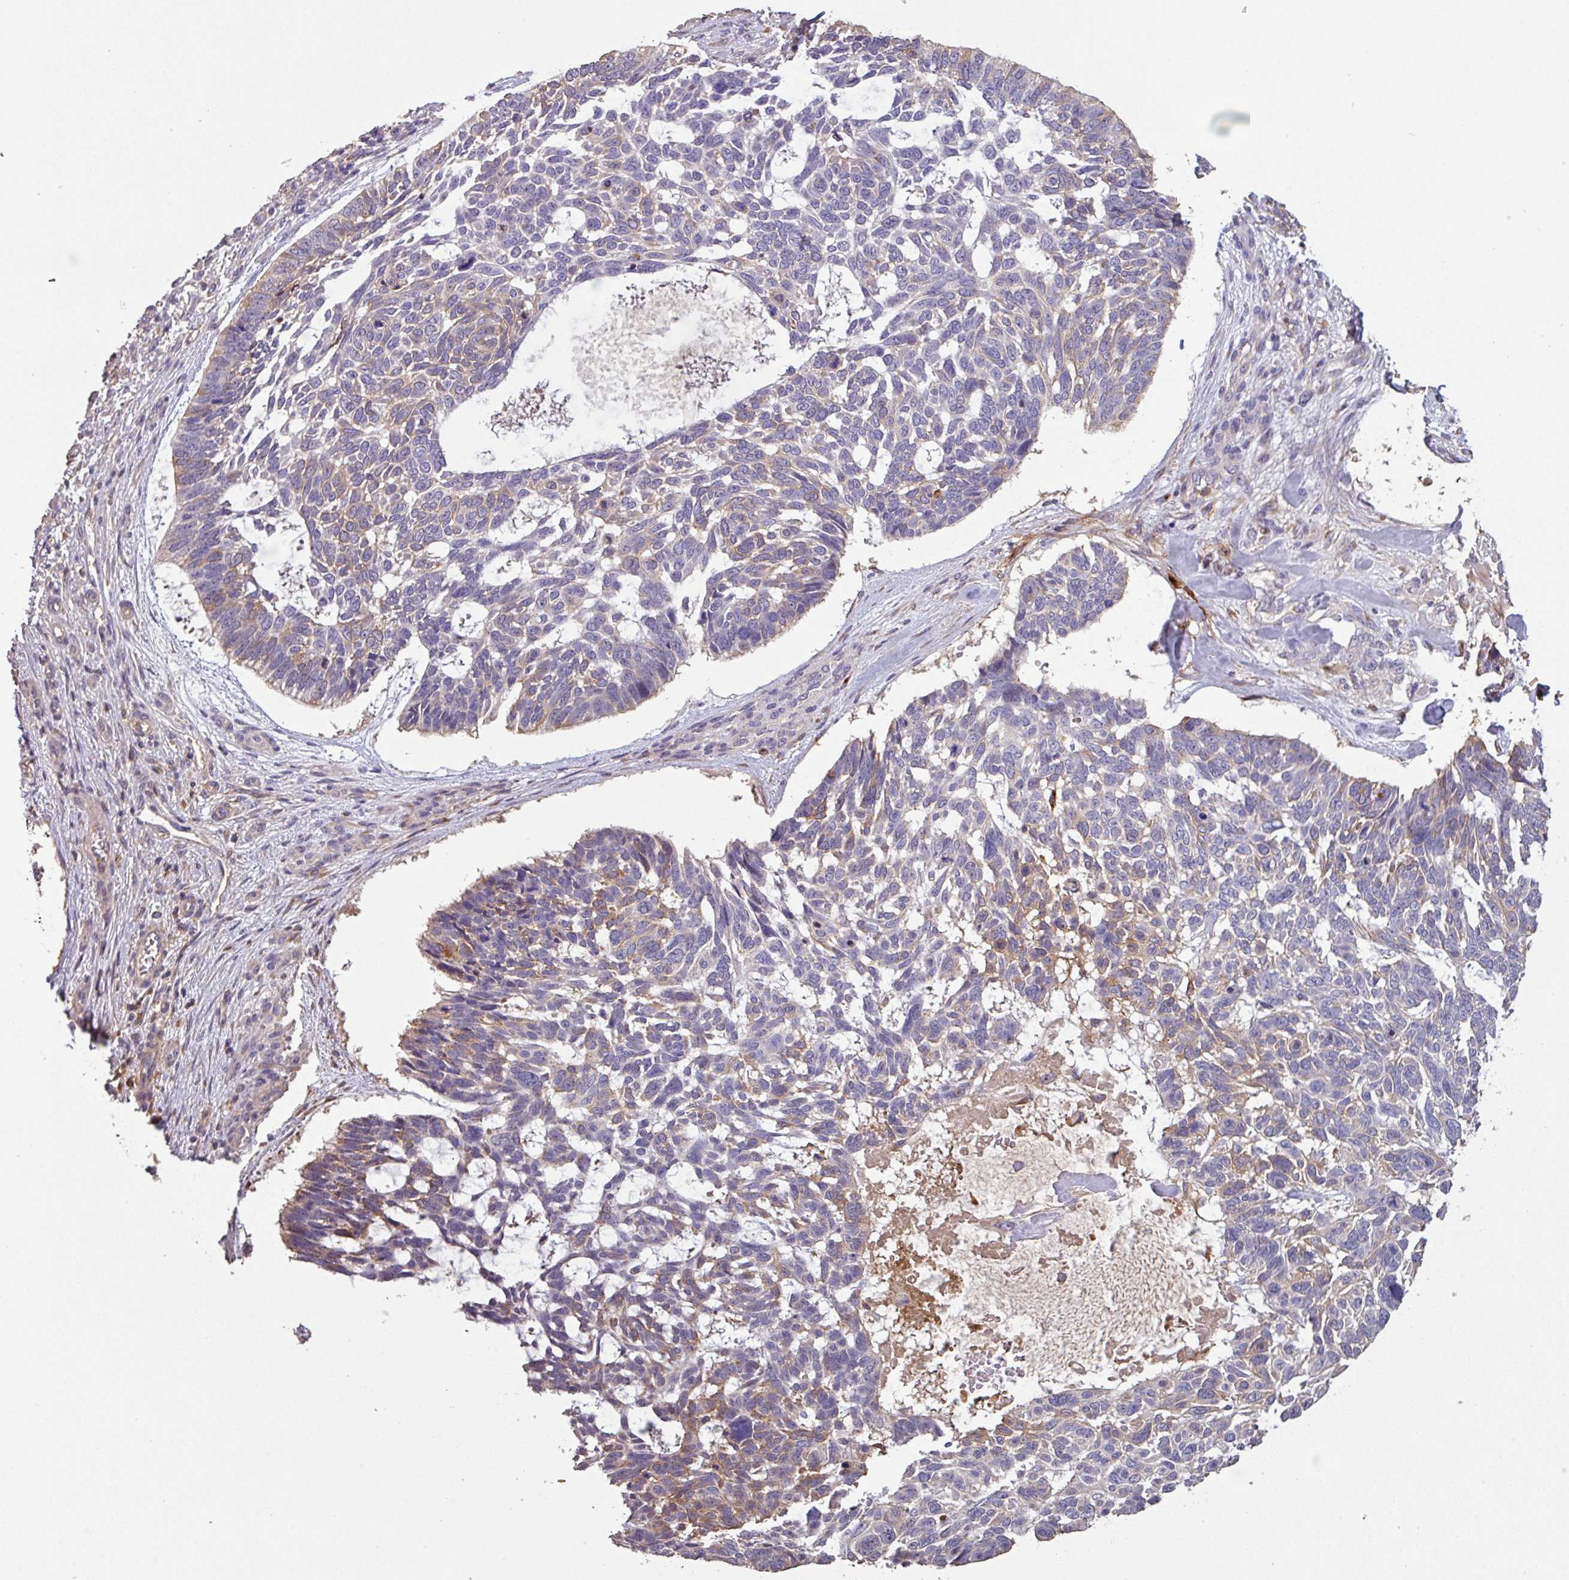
{"staining": {"intensity": "moderate", "quantity": "<25%", "location": "cytoplasmic/membranous"}, "tissue": "skin cancer", "cell_type": "Tumor cells", "image_type": "cancer", "snomed": [{"axis": "morphology", "description": "Basal cell carcinoma"}, {"axis": "topography", "description": "Skin"}], "caption": "Immunohistochemical staining of human skin cancer exhibits moderate cytoplasmic/membranous protein staining in about <25% of tumor cells.", "gene": "ISLR", "patient": {"sex": "male", "age": 88}}